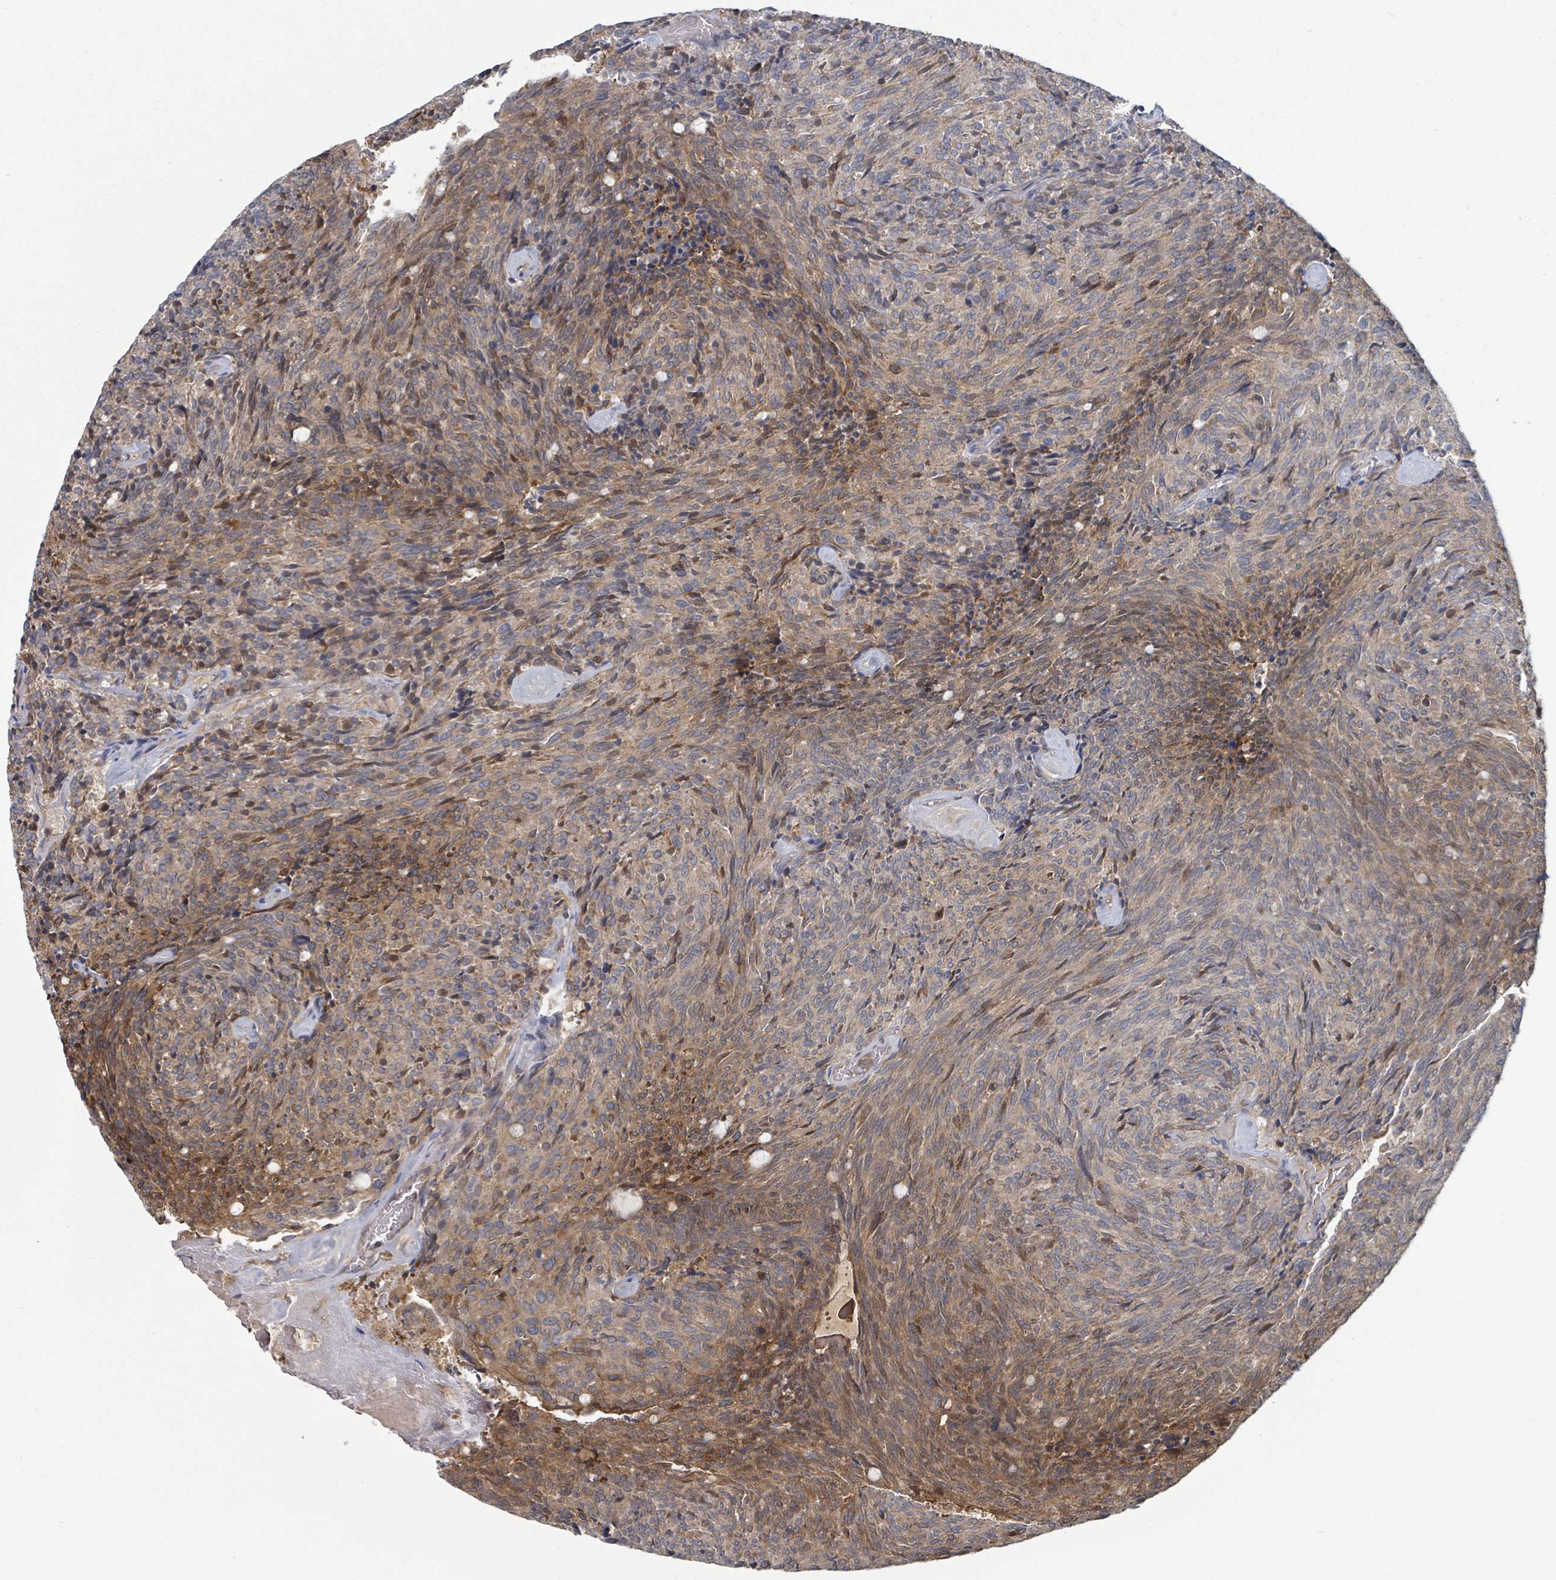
{"staining": {"intensity": "moderate", "quantity": "25%-75%", "location": "cytoplasmic/membranous"}, "tissue": "carcinoid", "cell_type": "Tumor cells", "image_type": "cancer", "snomed": [{"axis": "morphology", "description": "Carcinoid, malignant, NOS"}, {"axis": "topography", "description": "Pancreas"}], "caption": "This image exhibits carcinoid (malignant) stained with immunohistochemistry to label a protein in brown. The cytoplasmic/membranous of tumor cells show moderate positivity for the protein. Nuclei are counter-stained blue.", "gene": "GABBR1", "patient": {"sex": "female", "age": 54}}